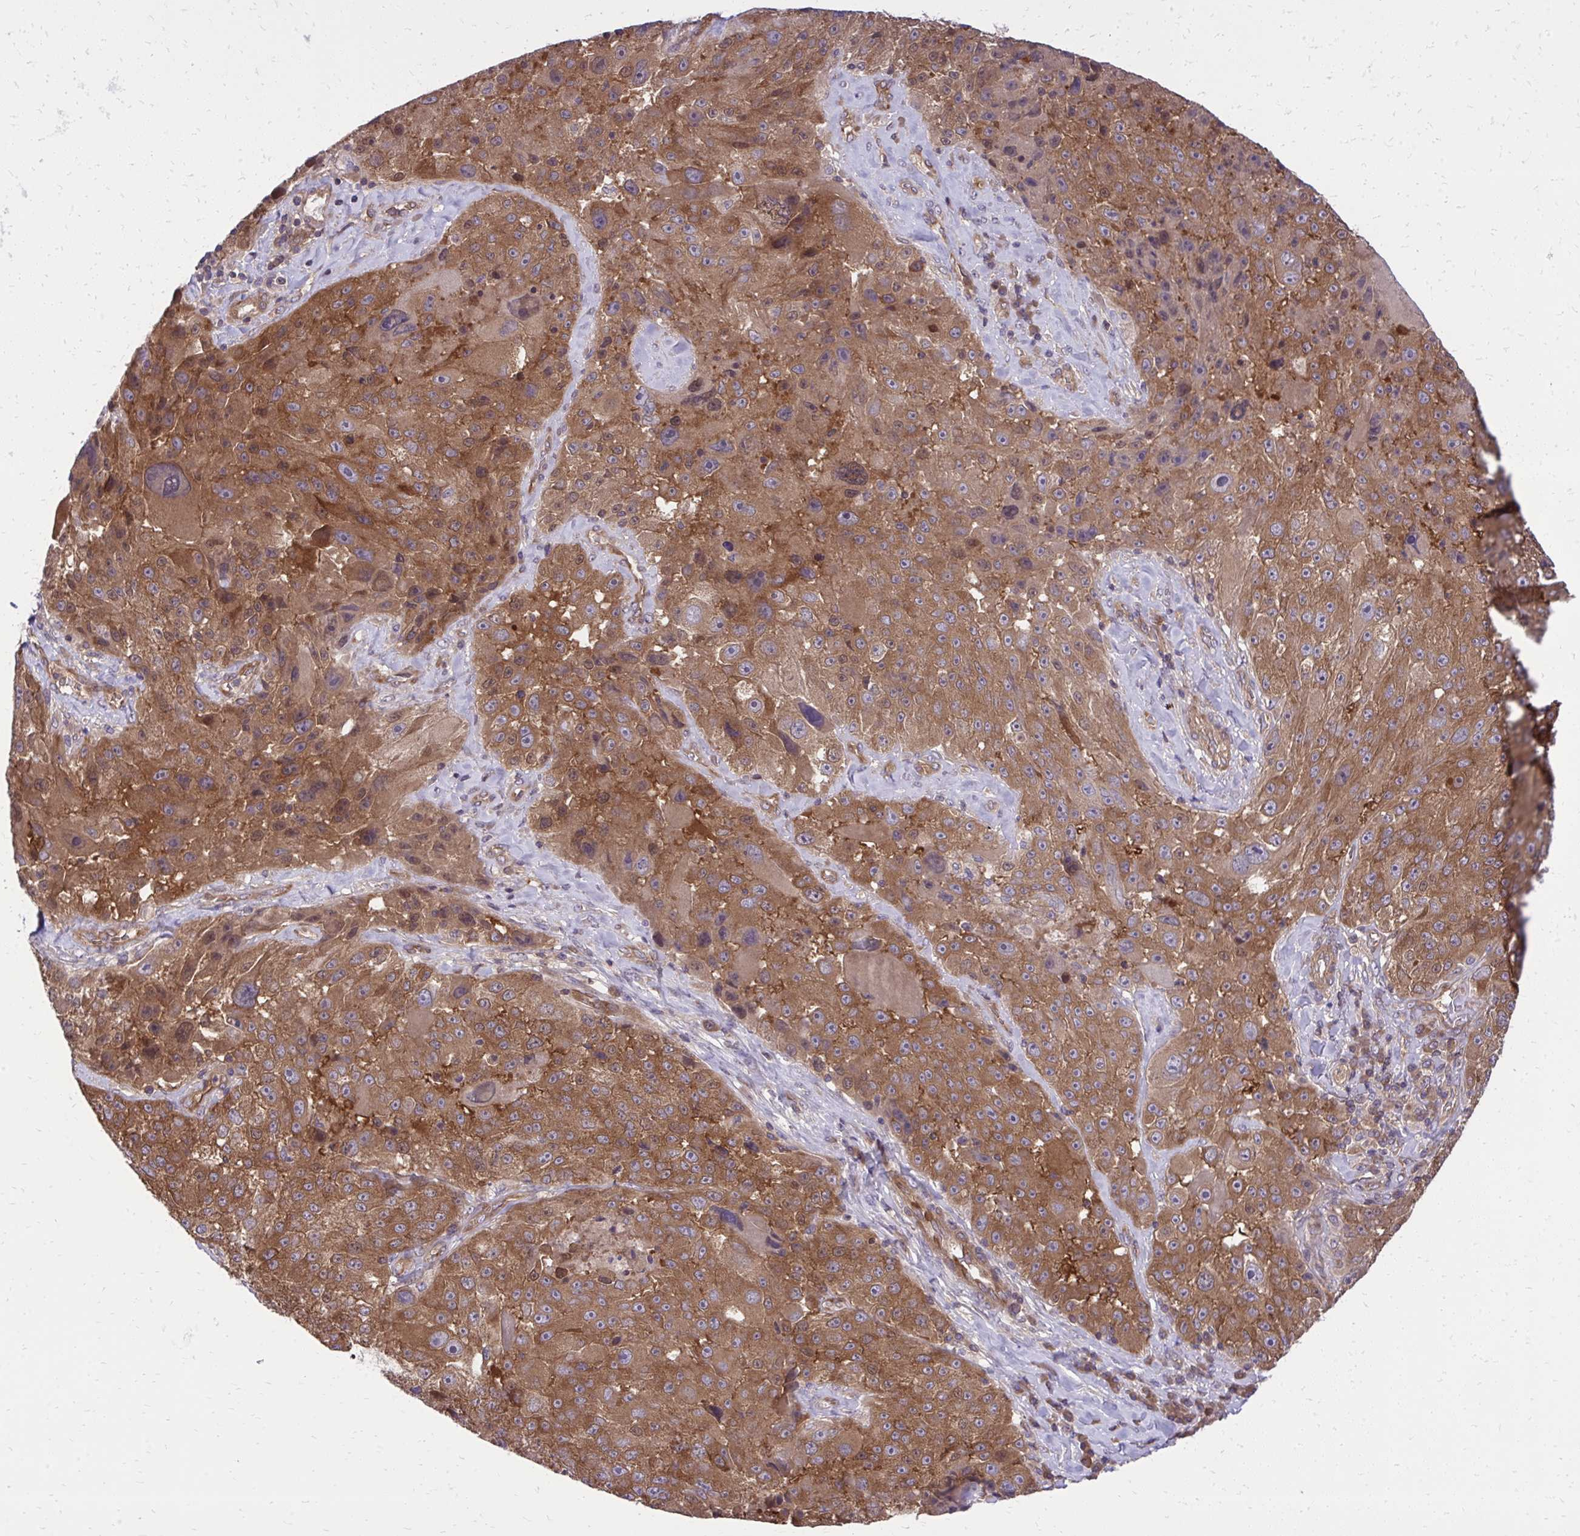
{"staining": {"intensity": "moderate", "quantity": ">75%", "location": "cytoplasmic/membranous"}, "tissue": "melanoma", "cell_type": "Tumor cells", "image_type": "cancer", "snomed": [{"axis": "morphology", "description": "Malignant melanoma, Metastatic site"}, {"axis": "topography", "description": "Lymph node"}], "caption": "This is an image of immunohistochemistry (IHC) staining of melanoma, which shows moderate expression in the cytoplasmic/membranous of tumor cells.", "gene": "PPP5C", "patient": {"sex": "male", "age": 62}}